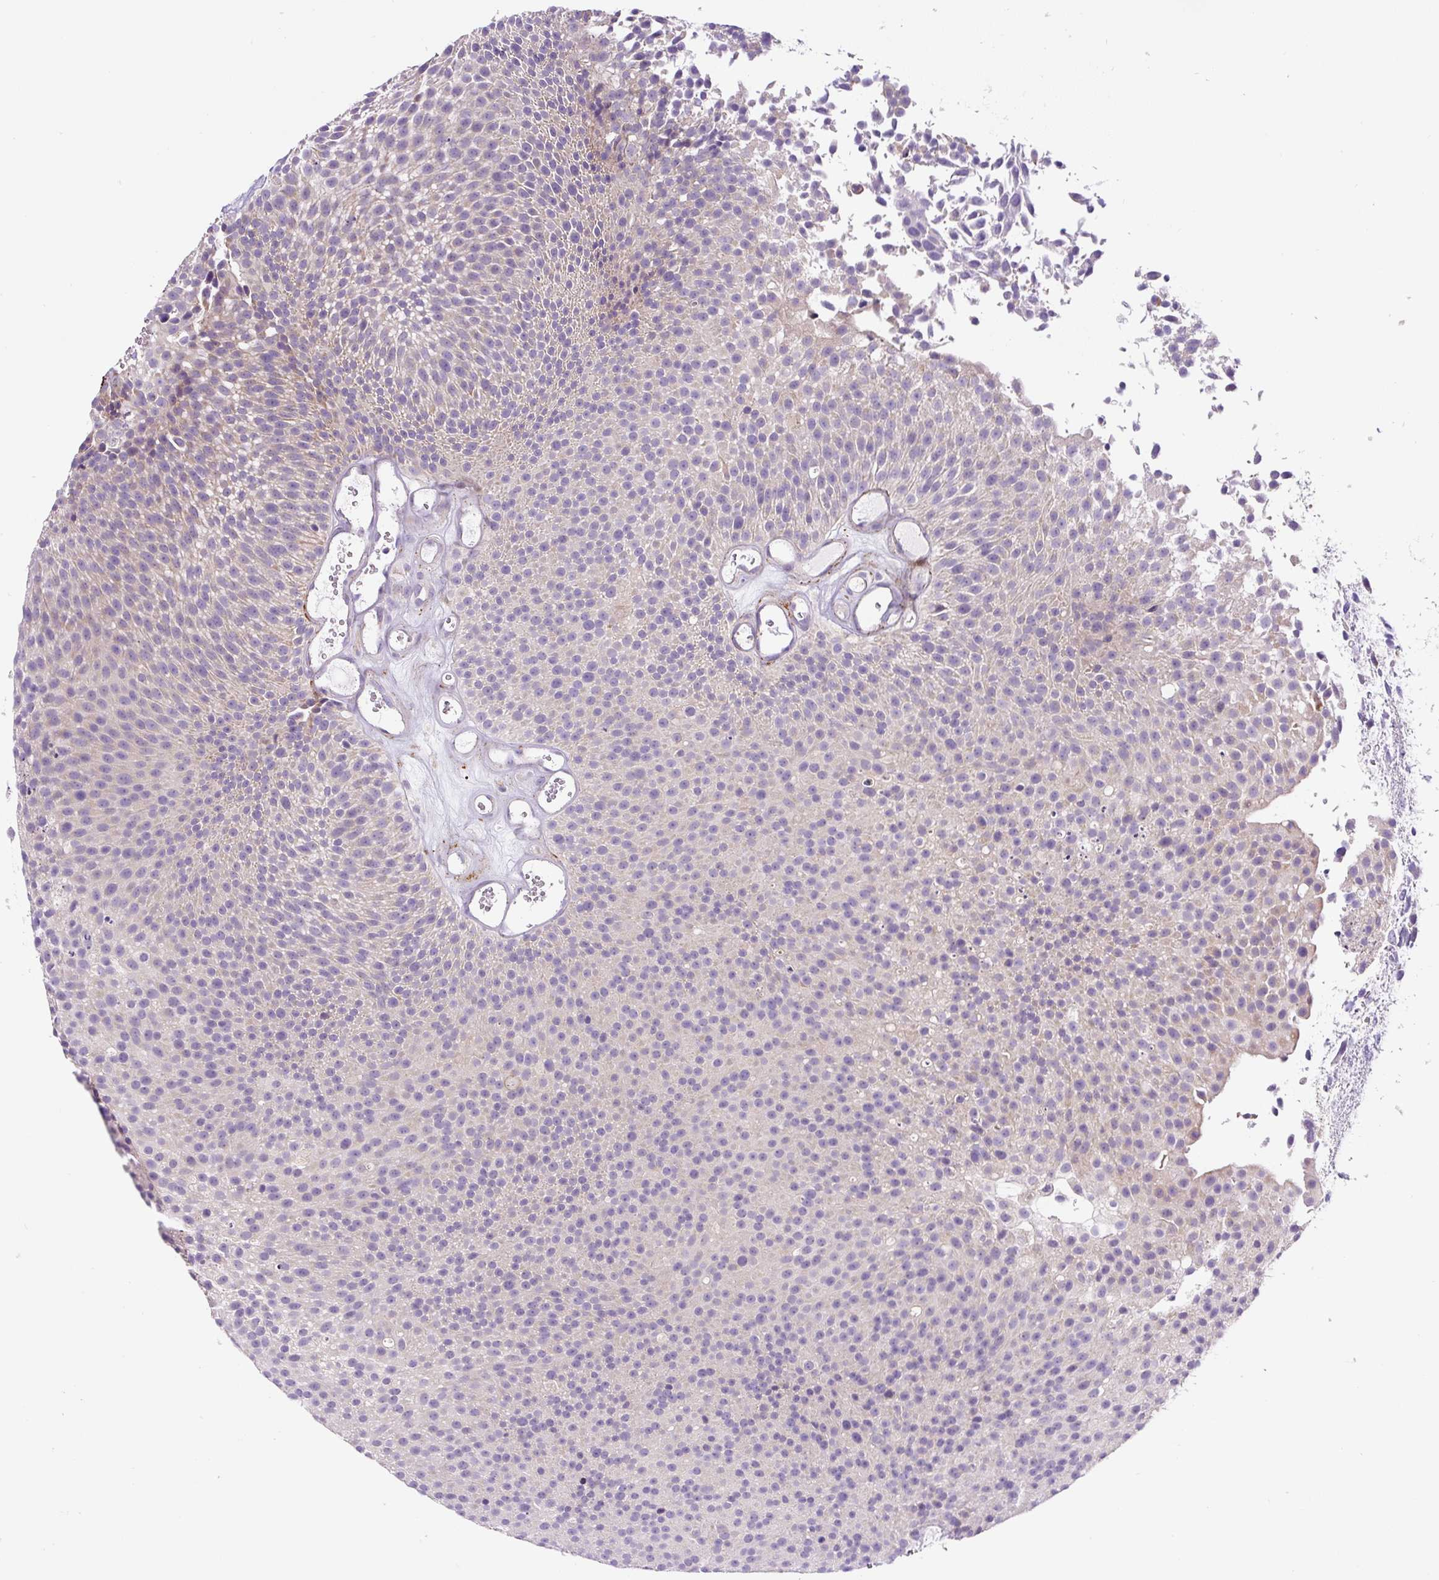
{"staining": {"intensity": "negative", "quantity": "none", "location": "none"}, "tissue": "urothelial cancer", "cell_type": "Tumor cells", "image_type": "cancer", "snomed": [{"axis": "morphology", "description": "Urothelial carcinoma, Low grade"}, {"axis": "topography", "description": "Urinary bladder"}], "caption": "An image of human urothelial cancer is negative for staining in tumor cells.", "gene": "HPS4", "patient": {"sex": "female", "age": 79}}